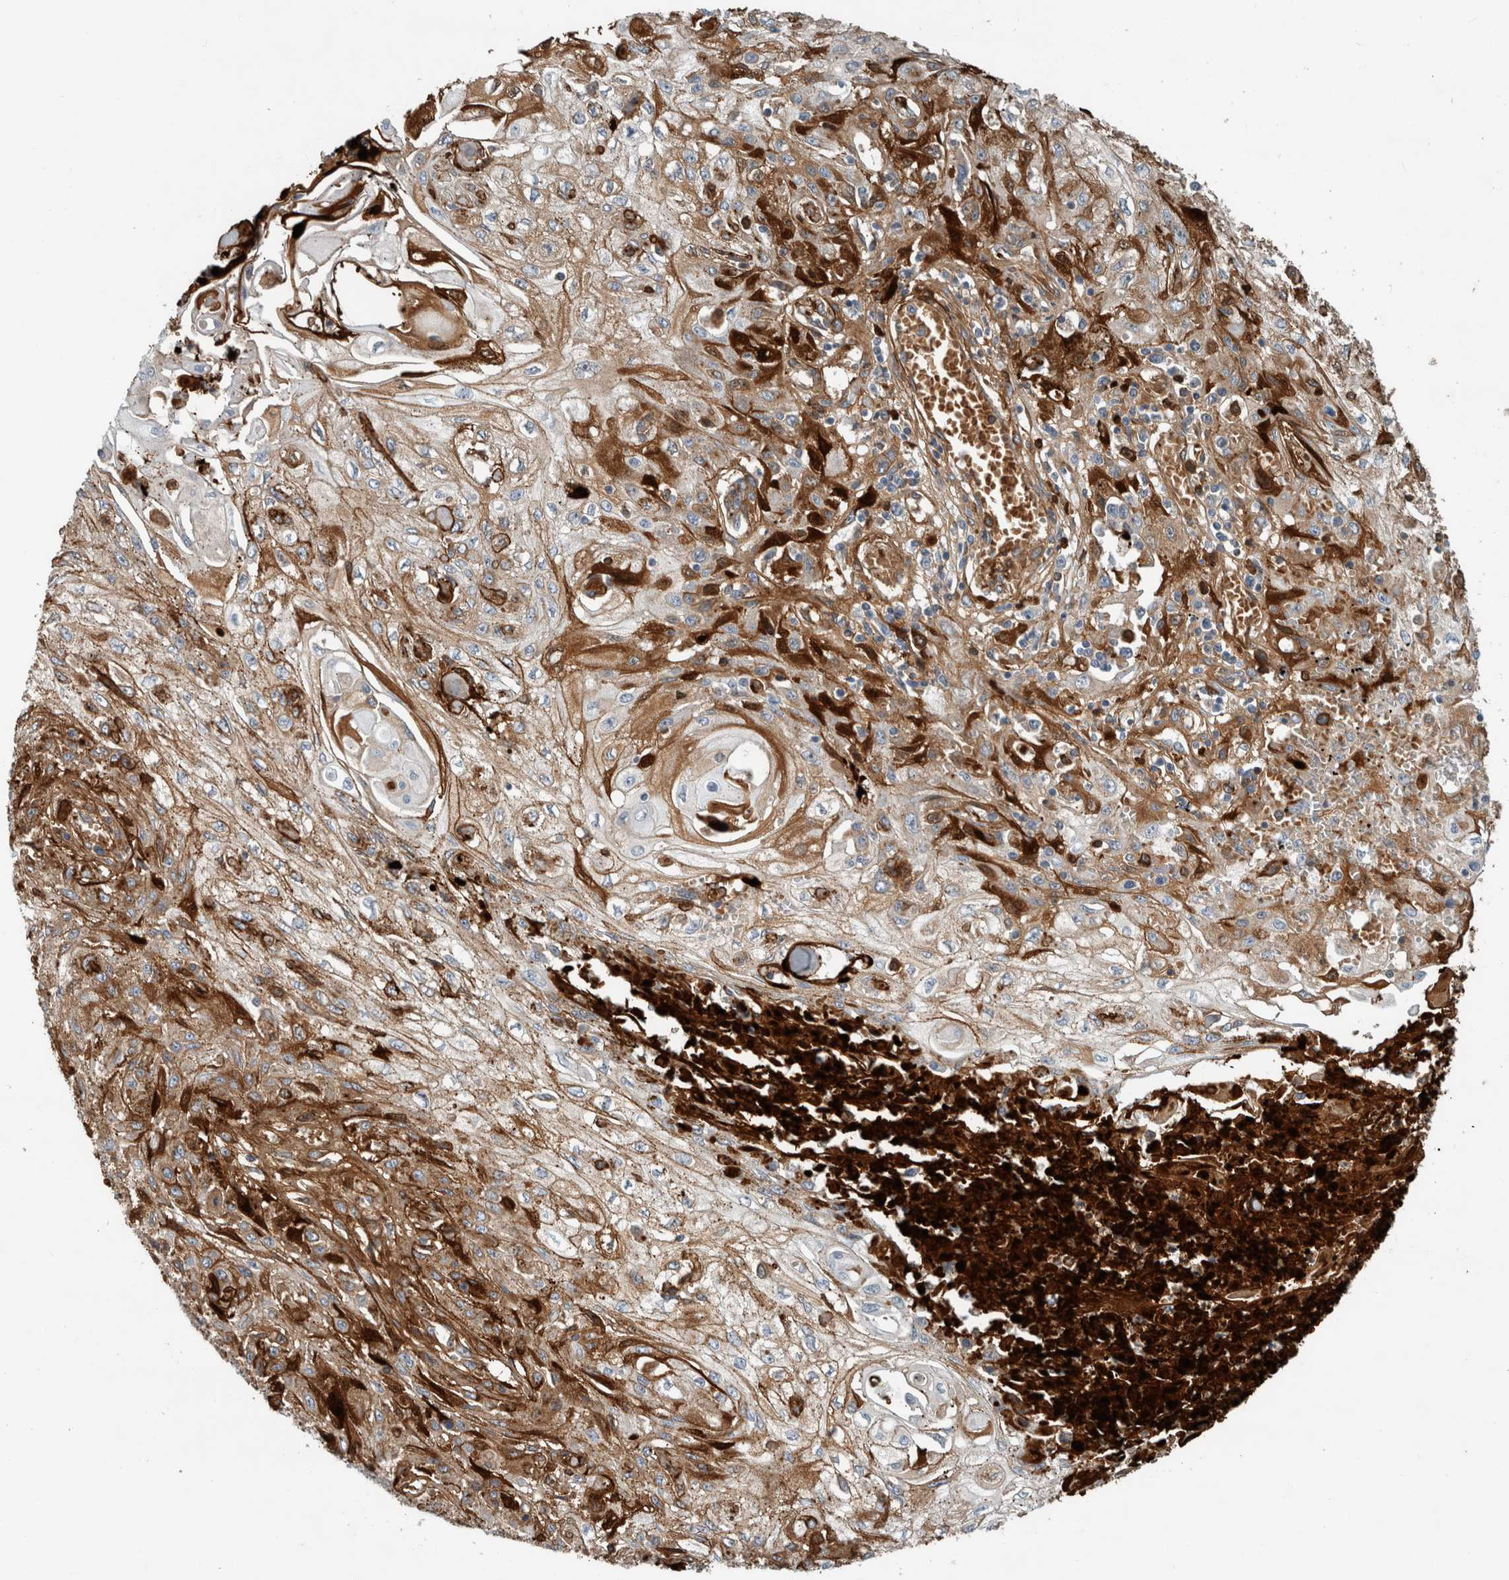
{"staining": {"intensity": "moderate", "quantity": "25%-75%", "location": "cytoplasmic/membranous"}, "tissue": "skin cancer", "cell_type": "Tumor cells", "image_type": "cancer", "snomed": [{"axis": "morphology", "description": "Squamous cell carcinoma, NOS"}, {"axis": "morphology", "description": "Squamous cell carcinoma, metastatic, NOS"}, {"axis": "topography", "description": "Skin"}, {"axis": "topography", "description": "Lymph node"}], "caption": "IHC image of human skin metastatic squamous cell carcinoma stained for a protein (brown), which demonstrates medium levels of moderate cytoplasmic/membranous expression in approximately 25%-75% of tumor cells.", "gene": "FN1", "patient": {"sex": "male", "age": 75}}